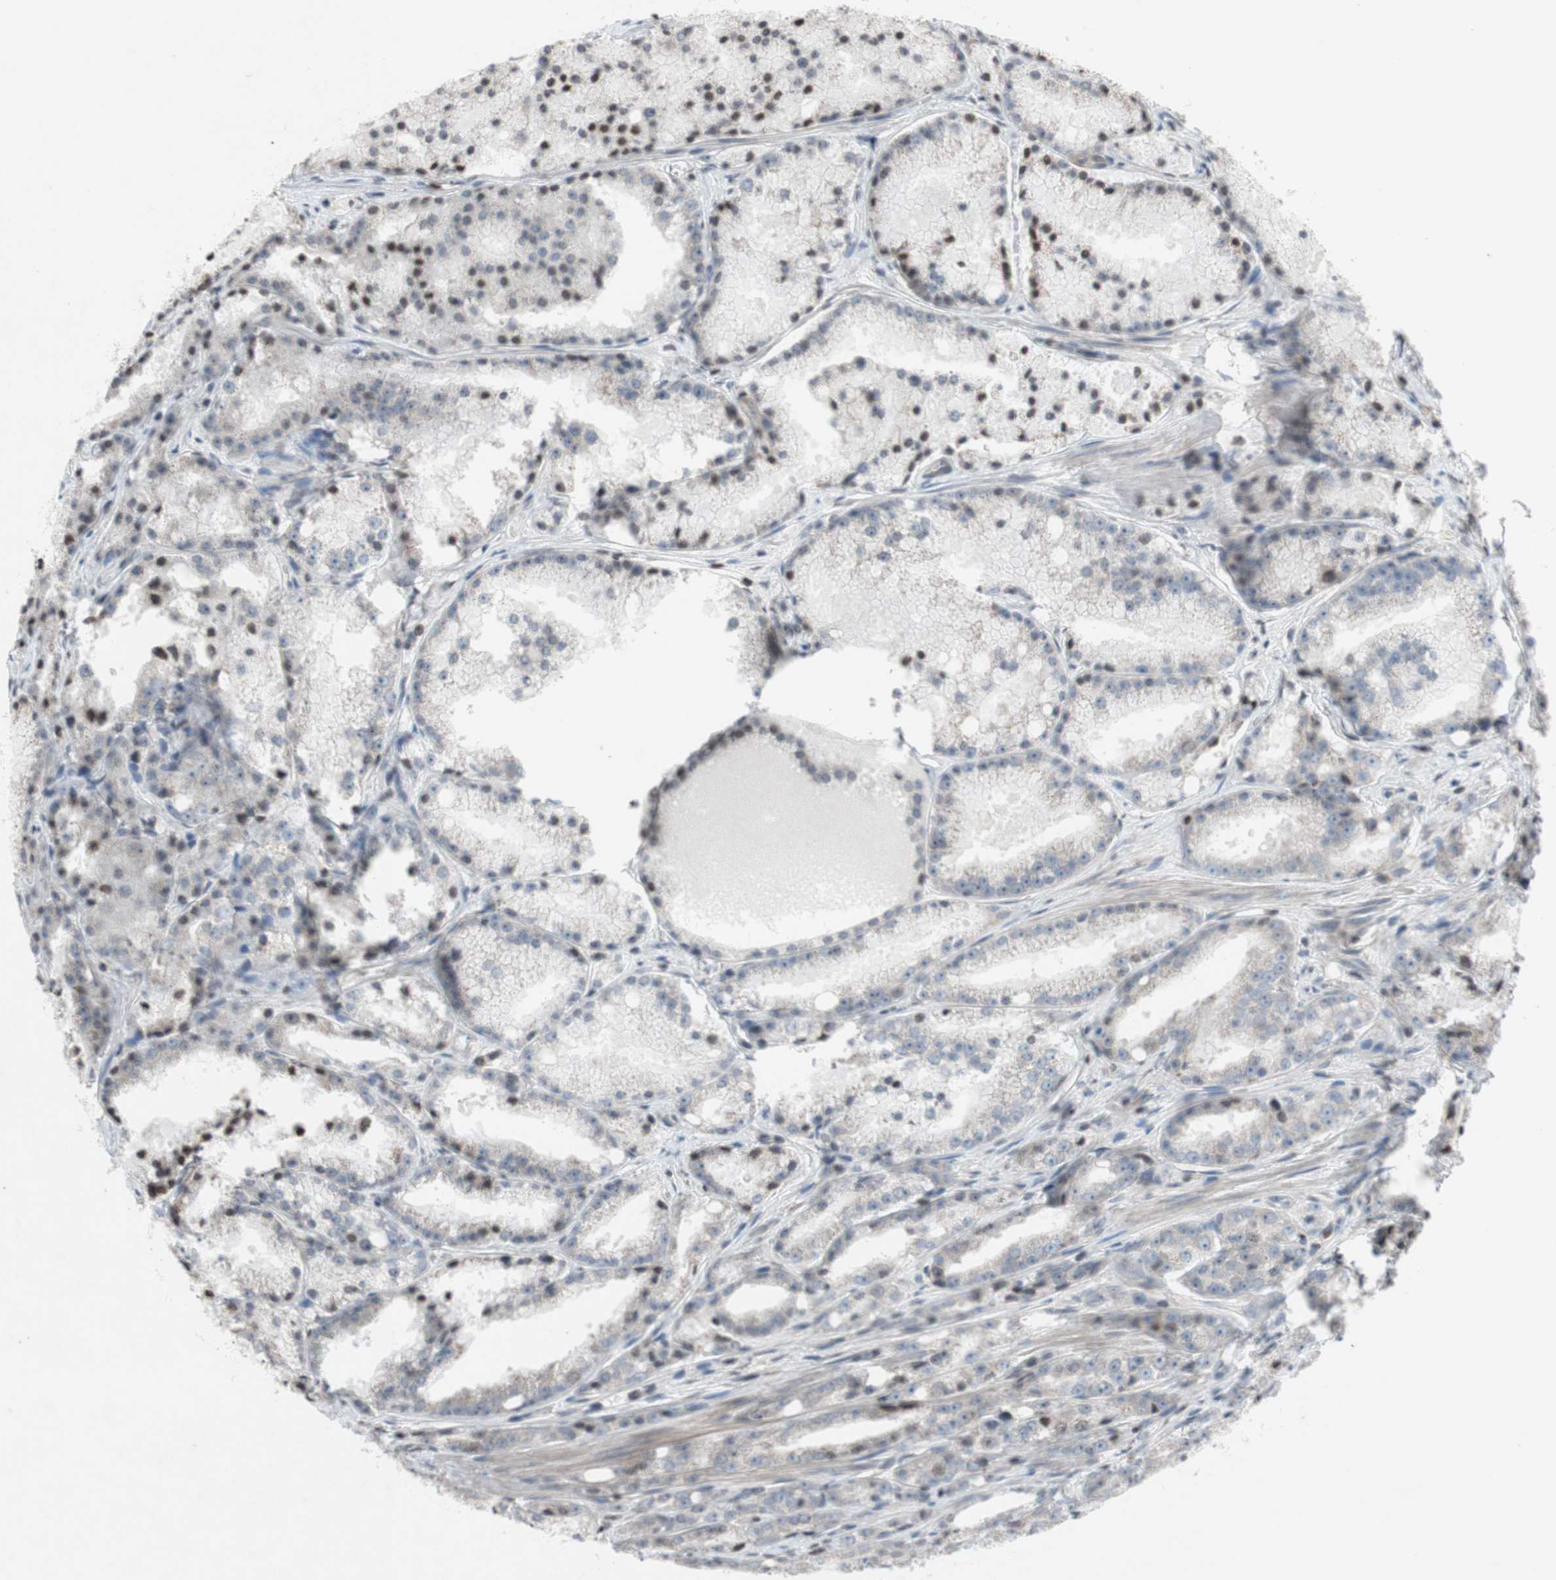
{"staining": {"intensity": "moderate", "quantity": "<25%", "location": "nuclear"}, "tissue": "prostate cancer", "cell_type": "Tumor cells", "image_type": "cancer", "snomed": [{"axis": "morphology", "description": "Adenocarcinoma, Low grade"}, {"axis": "topography", "description": "Prostate"}], "caption": "Moderate nuclear staining is appreciated in about <25% of tumor cells in prostate adenocarcinoma (low-grade).", "gene": "MCM6", "patient": {"sex": "male", "age": 64}}